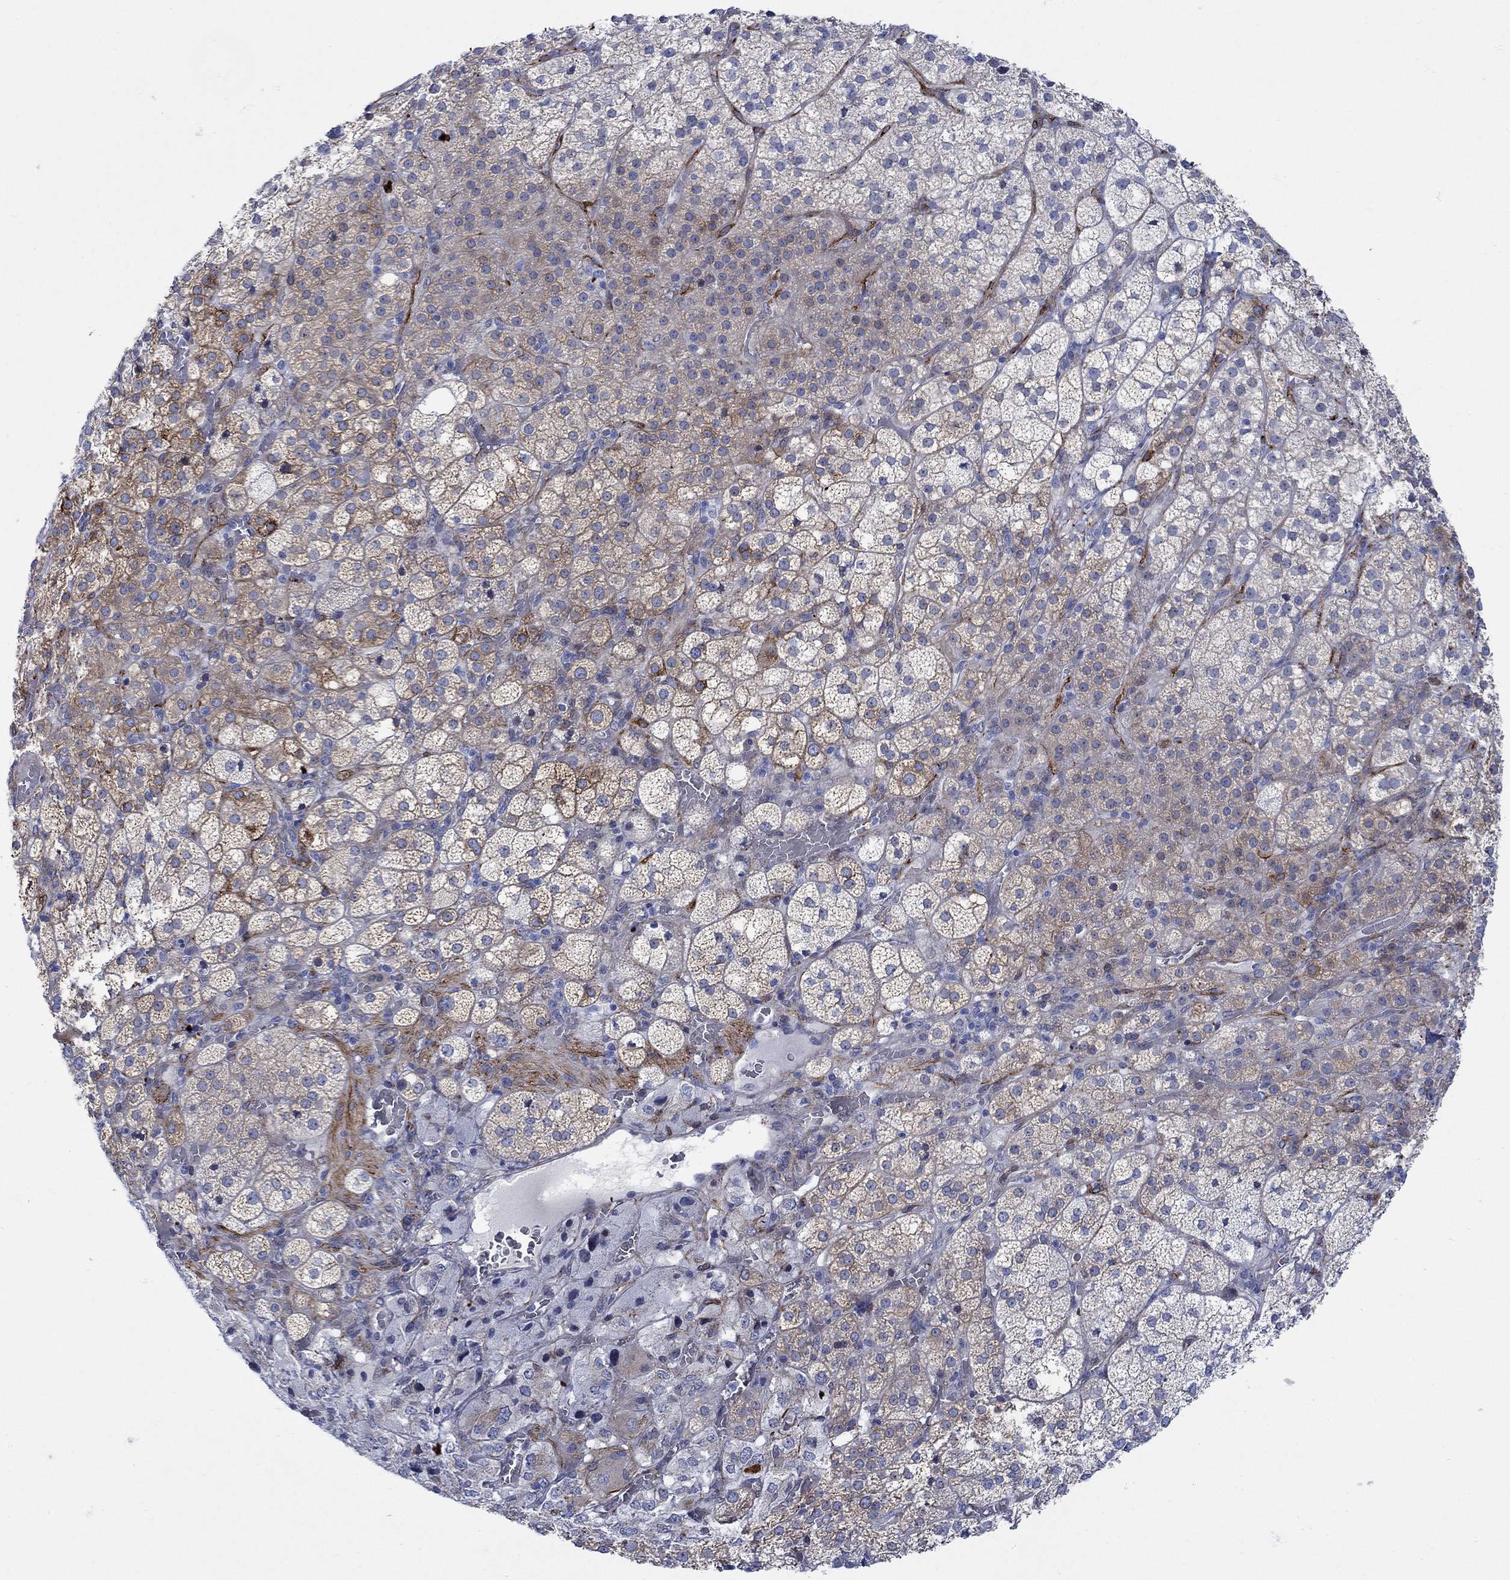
{"staining": {"intensity": "weak", "quantity": "25%-75%", "location": "cytoplasmic/membranous"}, "tissue": "adrenal gland", "cell_type": "Glandular cells", "image_type": "normal", "snomed": [{"axis": "morphology", "description": "Normal tissue, NOS"}, {"axis": "topography", "description": "Adrenal gland"}], "caption": "Immunohistochemistry of benign human adrenal gland demonstrates low levels of weak cytoplasmic/membranous positivity in about 25%-75% of glandular cells. (DAB (3,3'-diaminobenzidine) = brown stain, brightfield microscopy at high magnification).", "gene": "KSR2", "patient": {"sex": "female", "age": 60}}